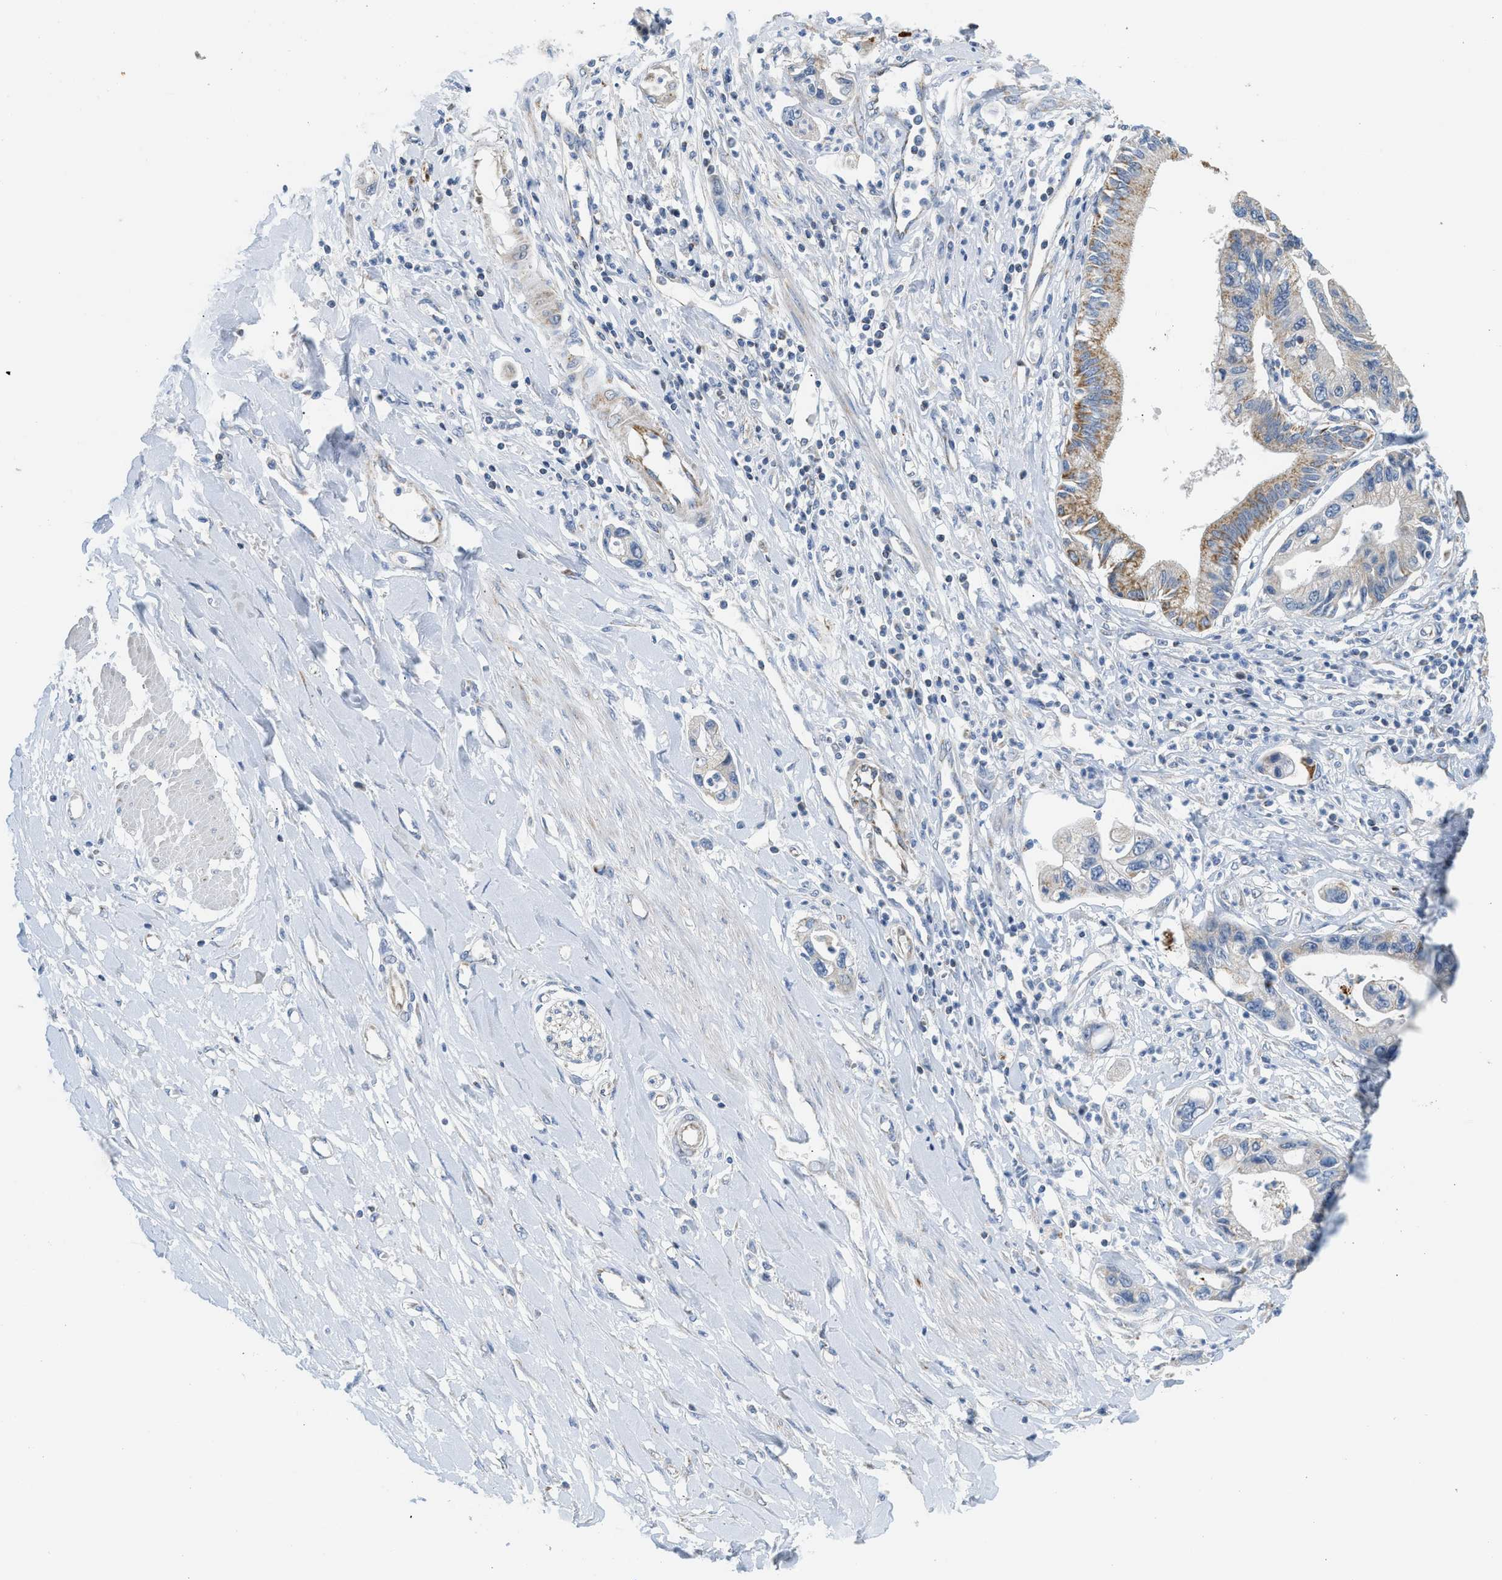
{"staining": {"intensity": "moderate", "quantity": "<25%", "location": "cytoplasmic/membranous"}, "tissue": "pancreatic cancer", "cell_type": "Tumor cells", "image_type": "cancer", "snomed": [{"axis": "morphology", "description": "Adenocarcinoma, NOS"}, {"axis": "topography", "description": "Pancreas"}], "caption": "Protein expression analysis of pancreatic cancer (adenocarcinoma) exhibits moderate cytoplasmic/membranous expression in approximately <25% of tumor cells. Nuclei are stained in blue.", "gene": "GOT2", "patient": {"sex": "male", "age": 56}}